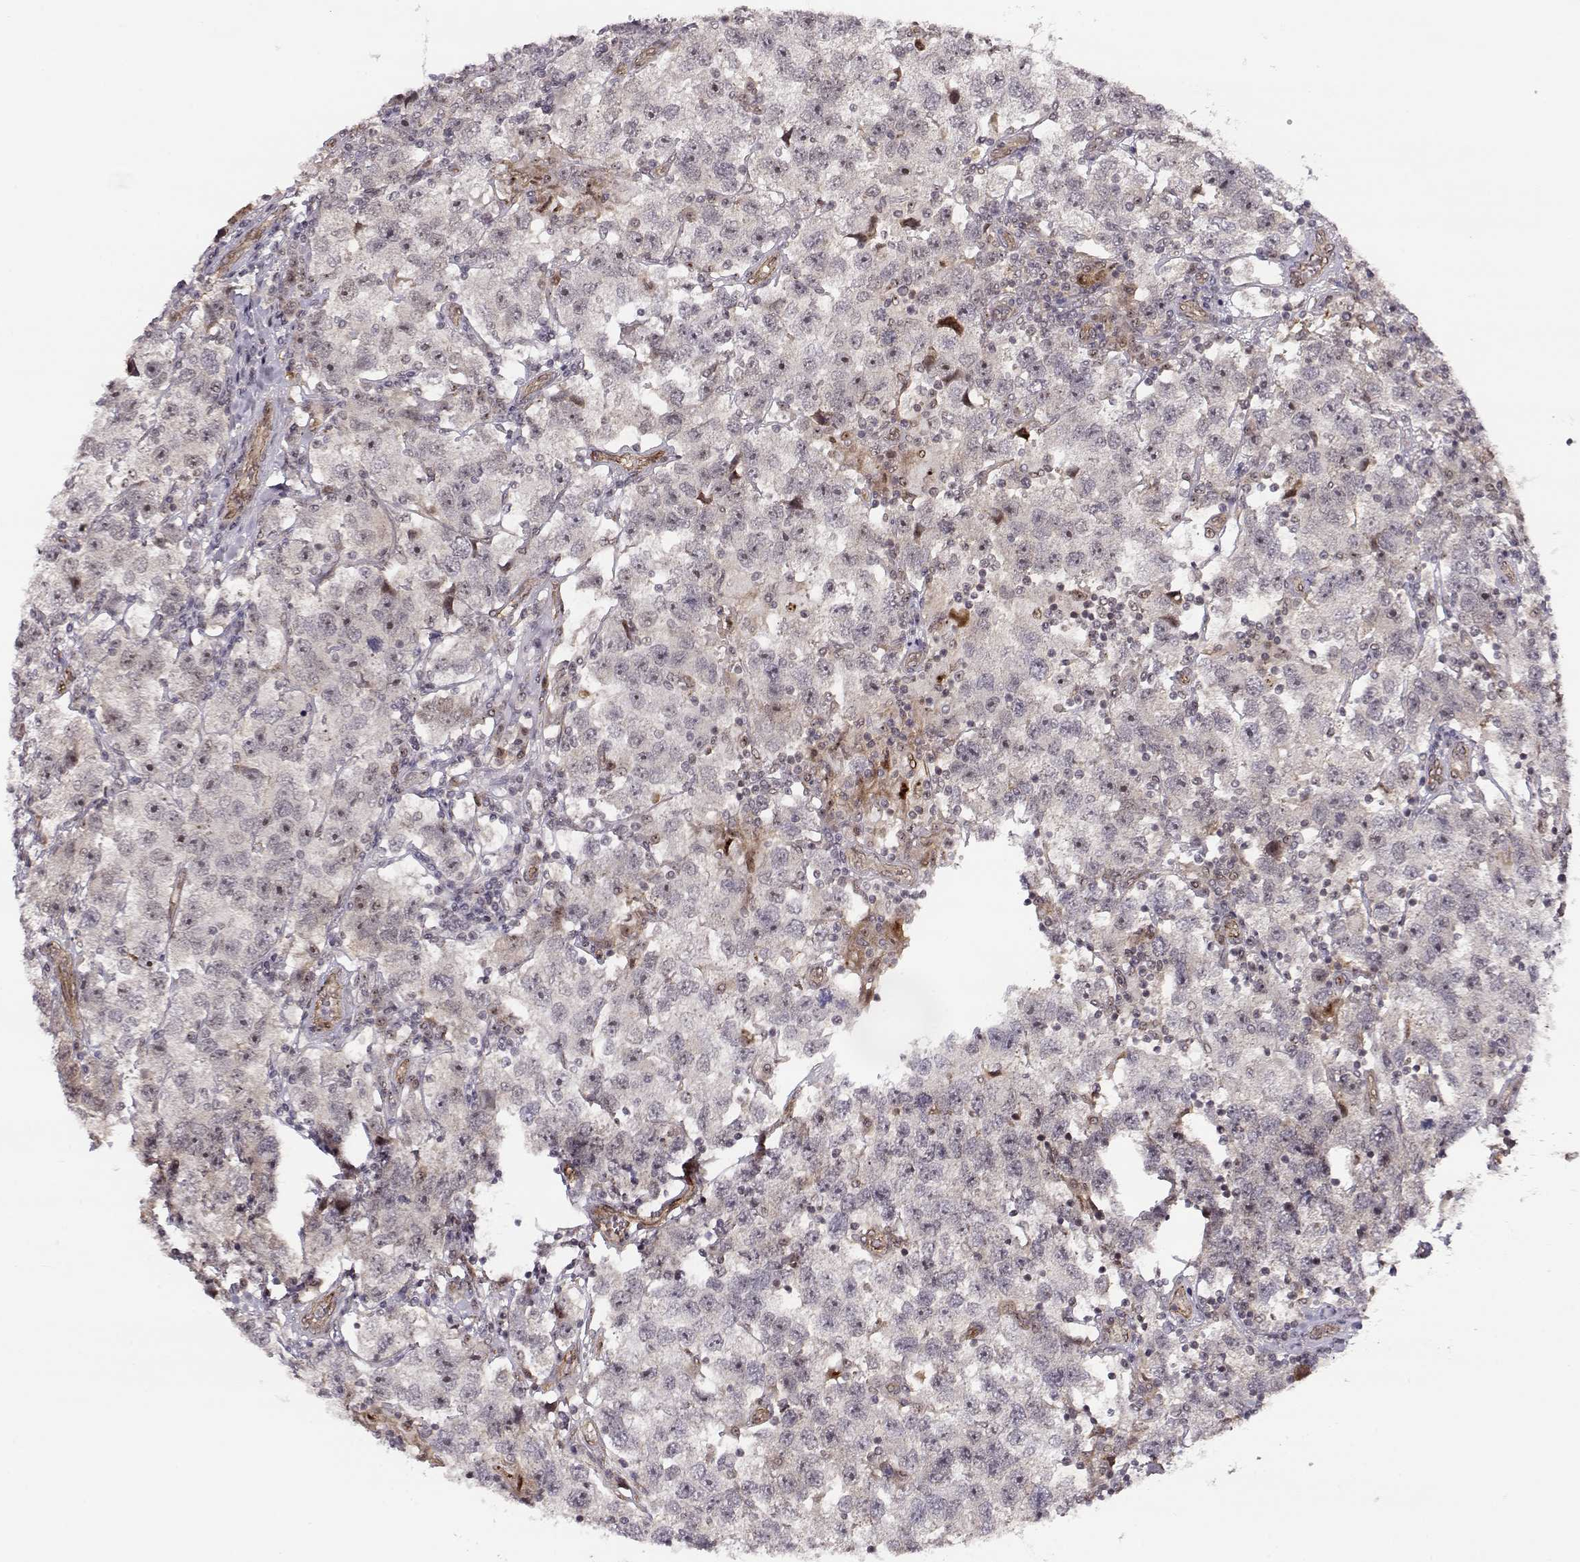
{"staining": {"intensity": "weak", "quantity": "<25%", "location": "cytoplasmic/membranous"}, "tissue": "testis cancer", "cell_type": "Tumor cells", "image_type": "cancer", "snomed": [{"axis": "morphology", "description": "Seminoma, NOS"}, {"axis": "topography", "description": "Testis"}], "caption": "There is no significant positivity in tumor cells of testis cancer.", "gene": "CIR1", "patient": {"sex": "male", "age": 26}}